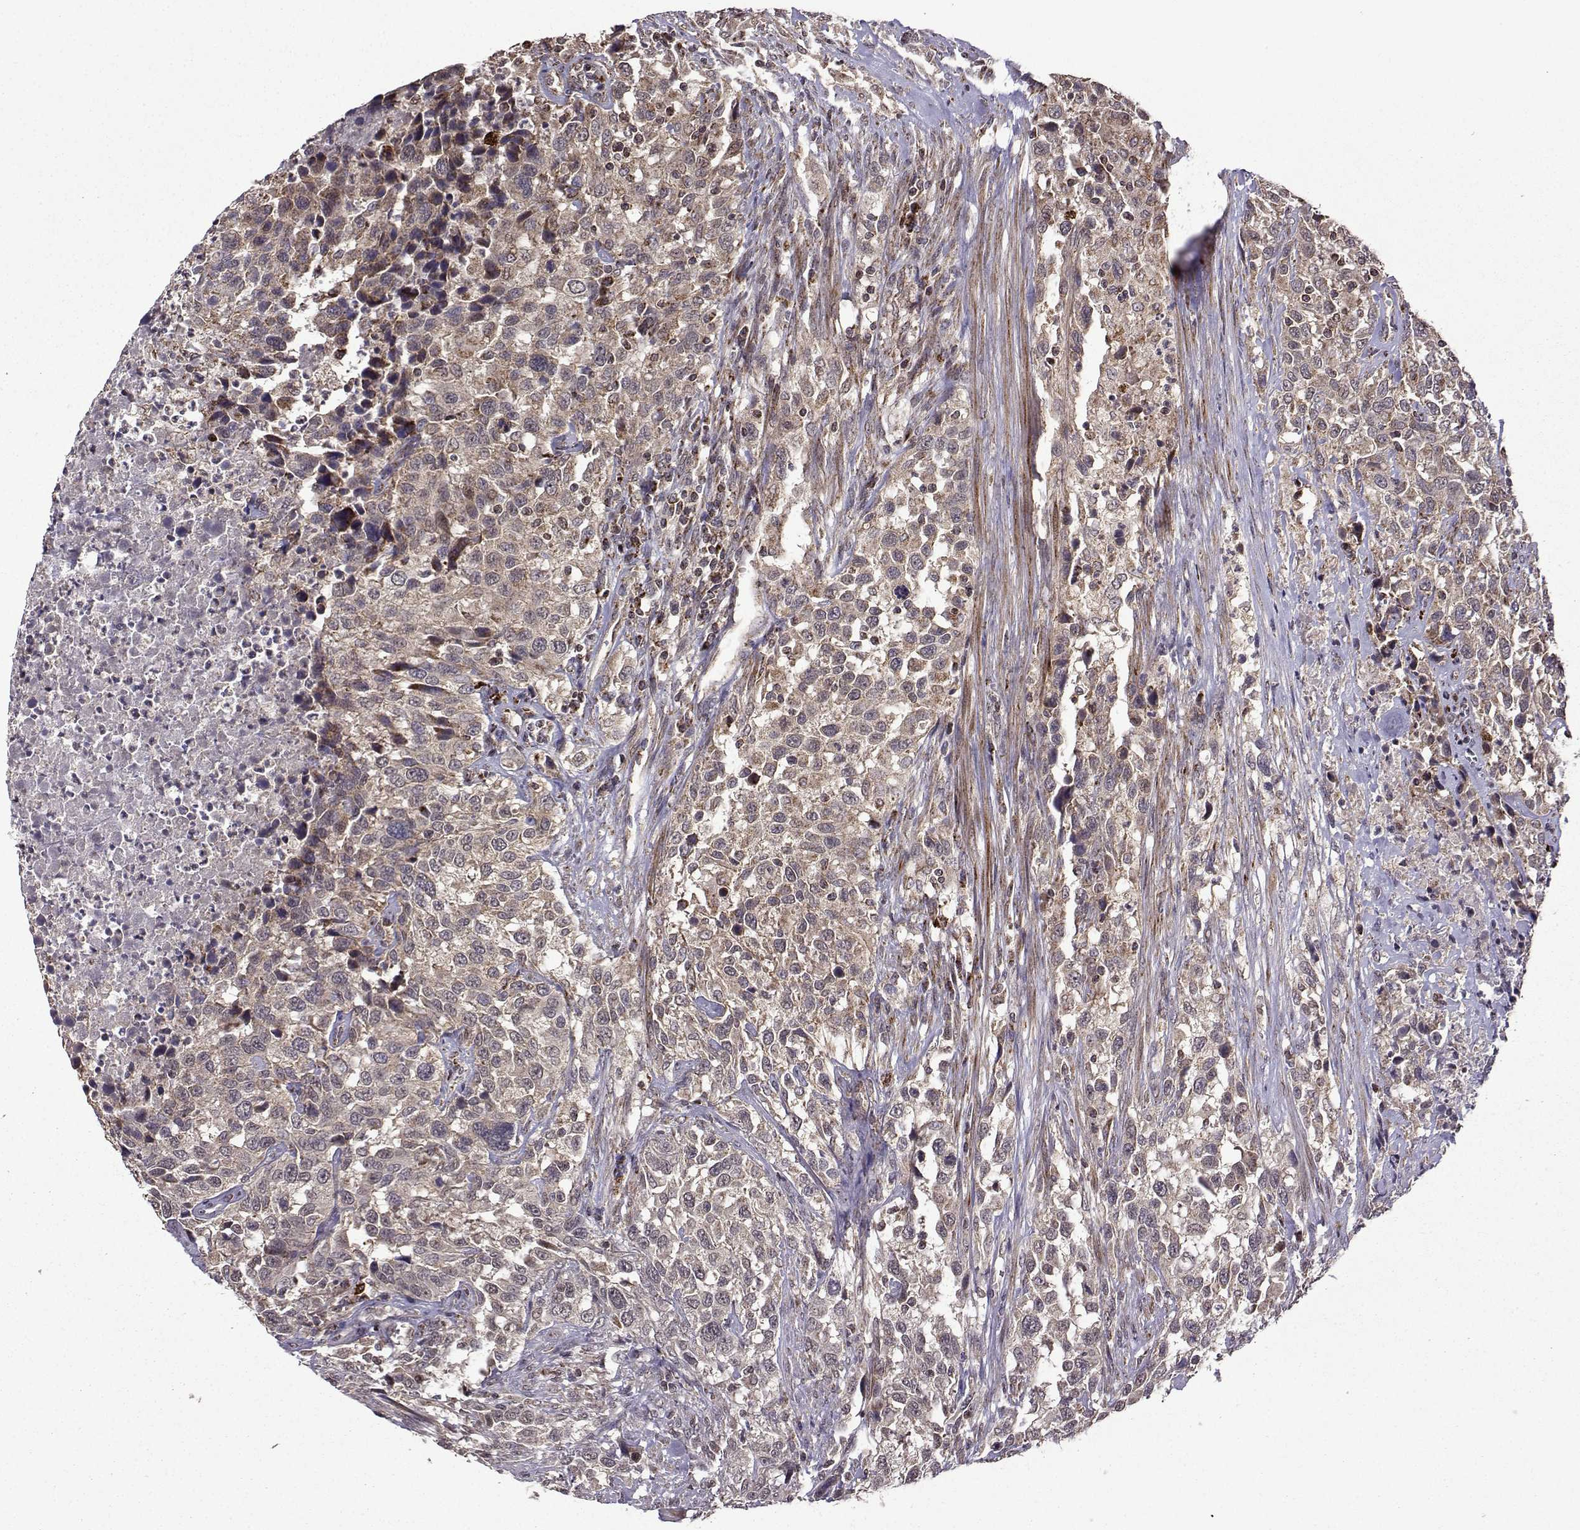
{"staining": {"intensity": "weak", "quantity": "25%-75%", "location": "cytoplasmic/membranous"}, "tissue": "urothelial cancer", "cell_type": "Tumor cells", "image_type": "cancer", "snomed": [{"axis": "morphology", "description": "Urothelial carcinoma, NOS"}, {"axis": "morphology", "description": "Urothelial carcinoma, High grade"}, {"axis": "topography", "description": "Urinary bladder"}], "caption": "Immunohistochemistry (IHC) photomicrograph of neoplastic tissue: urothelial cancer stained using immunohistochemistry (IHC) reveals low levels of weak protein expression localized specifically in the cytoplasmic/membranous of tumor cells, appearing as a cytoplasmic/membranous brown color.", "gene": "TAB2", "patient": {"sex": "female", "age": 64}}